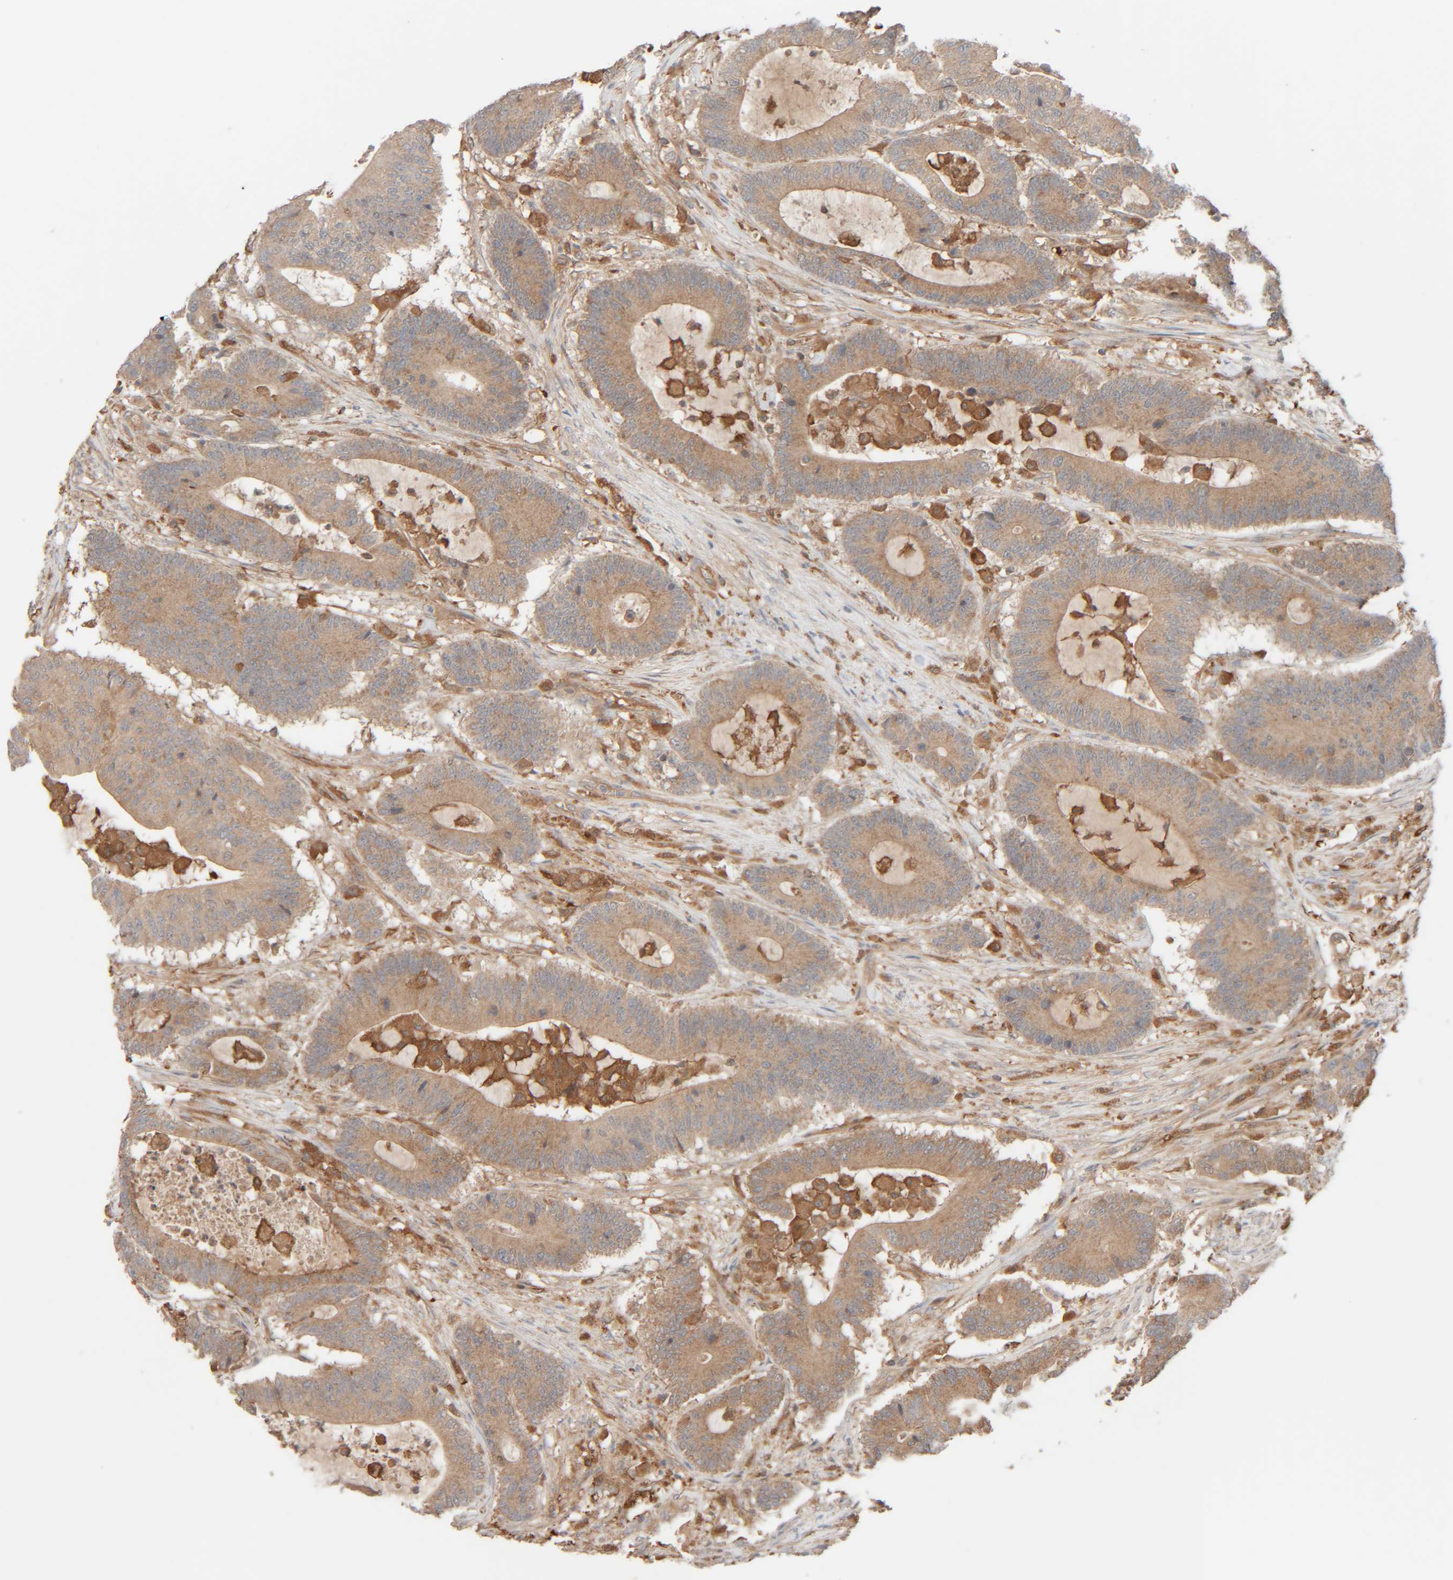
{"staining": {"intensity": "moderate", "quantity": ">75%", "location": "cytoplasmic/membranous"}, "tissue": "colorectal cancer", "cell_type": "Tumor cells", "image_type": "cancer", "snomed": [{"axis": "morphology", "description": "Adenocarcinoma, NOS"}, {"axis": "topography", "description": "Colon"}], "caption": "The immunohistochemical stain shows moderate cytoplasmic/membranous staining in tumor cells of colorectal cancer (adenocarcinoma) tissue. (Brightfield microscopy of DAB IHC at high magnification).", "gene": "TMEM192", "patient": {"sex": "female", "age": 84}}